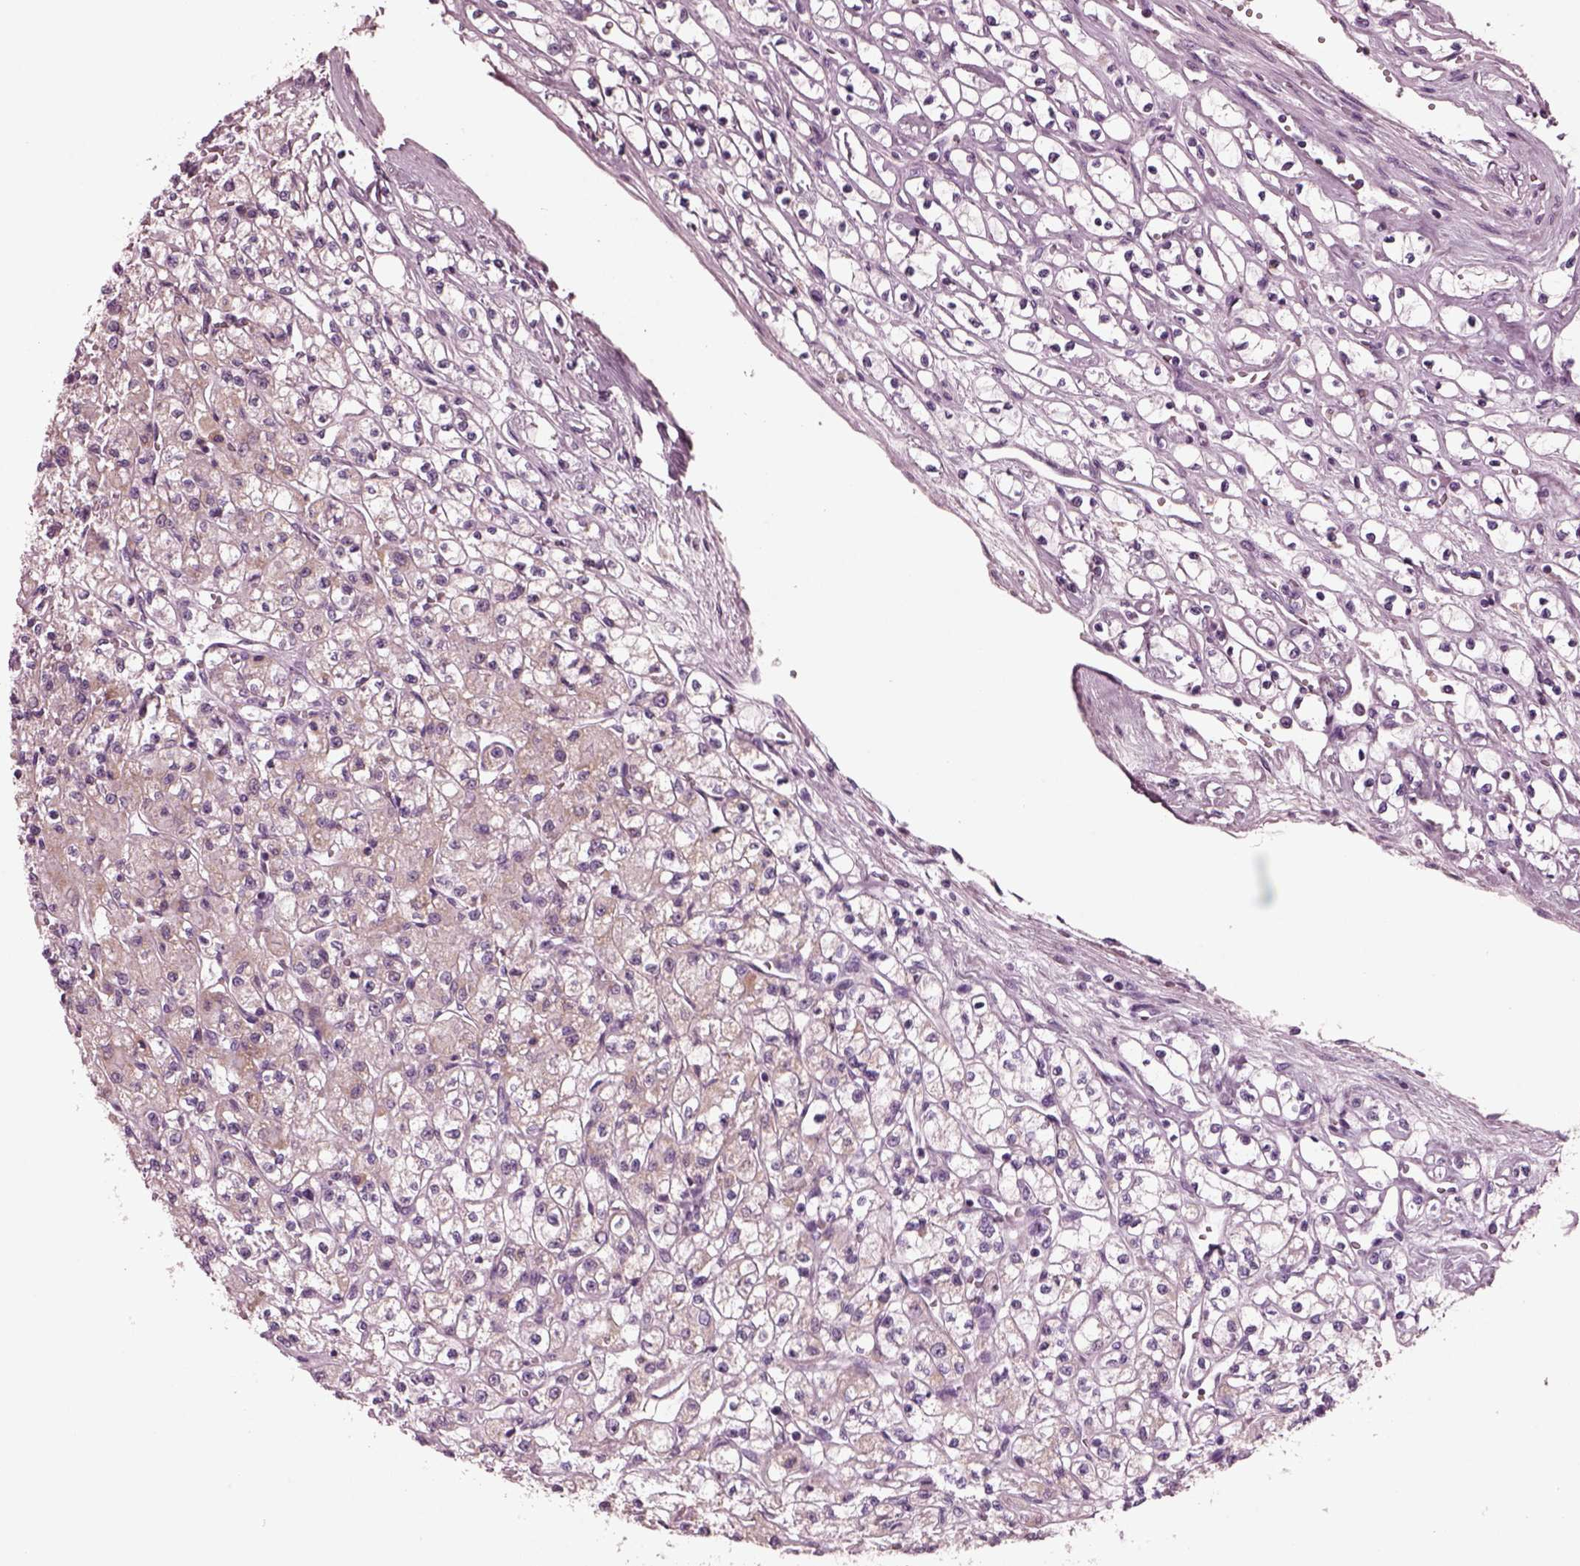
{"staining": {"intensity": "weak", "quantity": "25%-75%", "location": "cytoplasmic/membranous"}, "tissue": "renal cancer", "cell_type": "Tumor cells", "image_type": "cancer", "snomed": [{"axis": "morphology", "description": "Adenocarcinoma, NOS"}, {"axis": "topography", "description": "Kidney"}], "caption": "A low amount of weak cytoplasmic/membranous expression is seen in approximately 25%-75% of tumor cells in renal cancer tissue.", "gene": "AP4M1", "patient": {"sex": "female", "age": 70}}